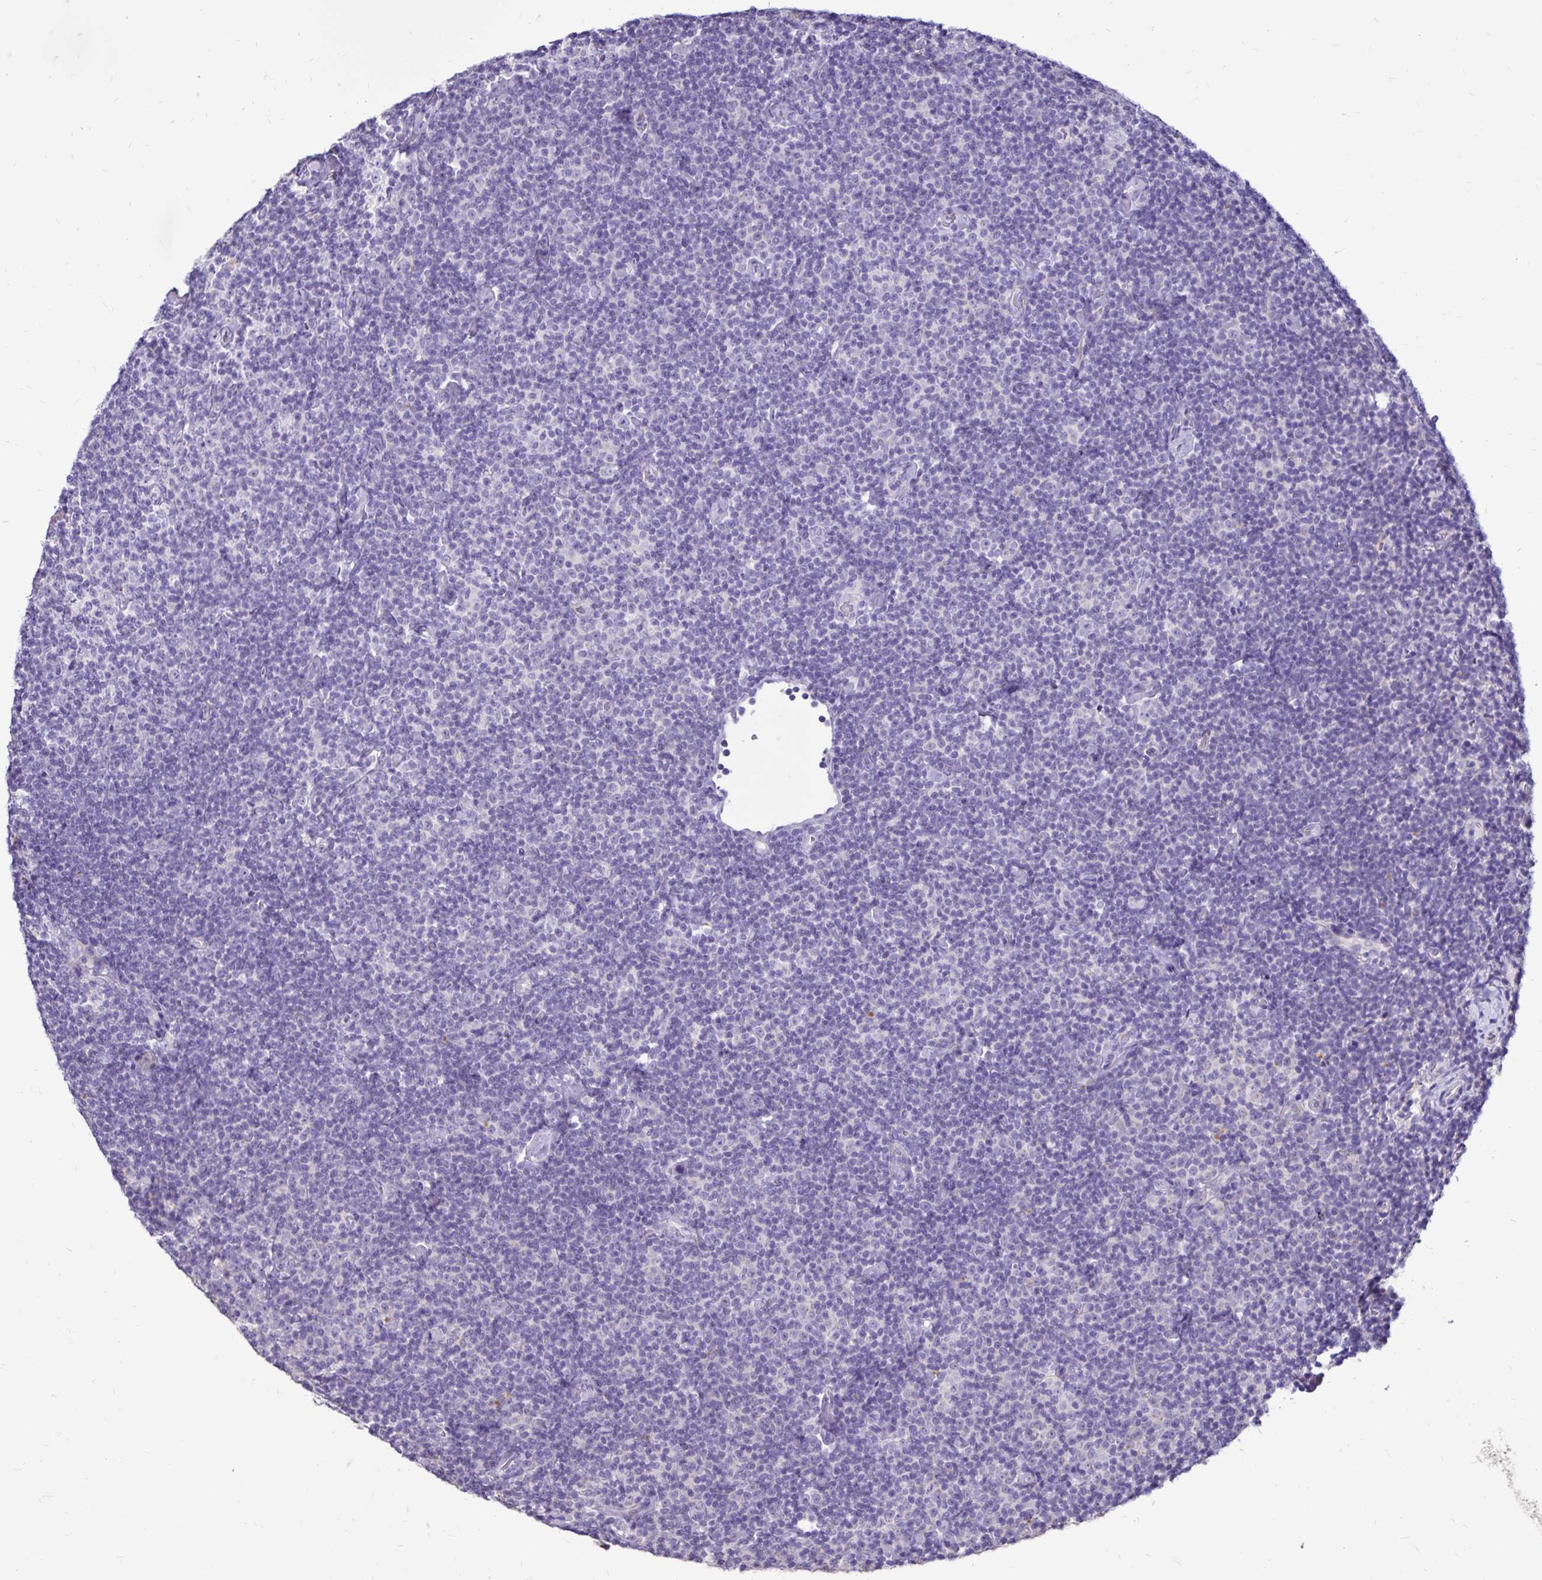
{"staining": {"intensity": "negative", "quantity": "none", "location": "none"}, "tissue": "lymphoma", "cell_type": "Tumor cells", "image_type": "cancer", "snomed": [{"axis": "morphology", "description": "Malignant lymphoma, non-Hodgkin's type, Low grade"}, {"axis": "topography", "description": "Lymph node"}], "caption": "Tumor cells show no significant protein positivity in lymphoma. (DAB immunohistochemistry (IHC) with hematoxylin counter stain).", "gene": "EVPL", "patient": {"sex": "male", "age": 81}}